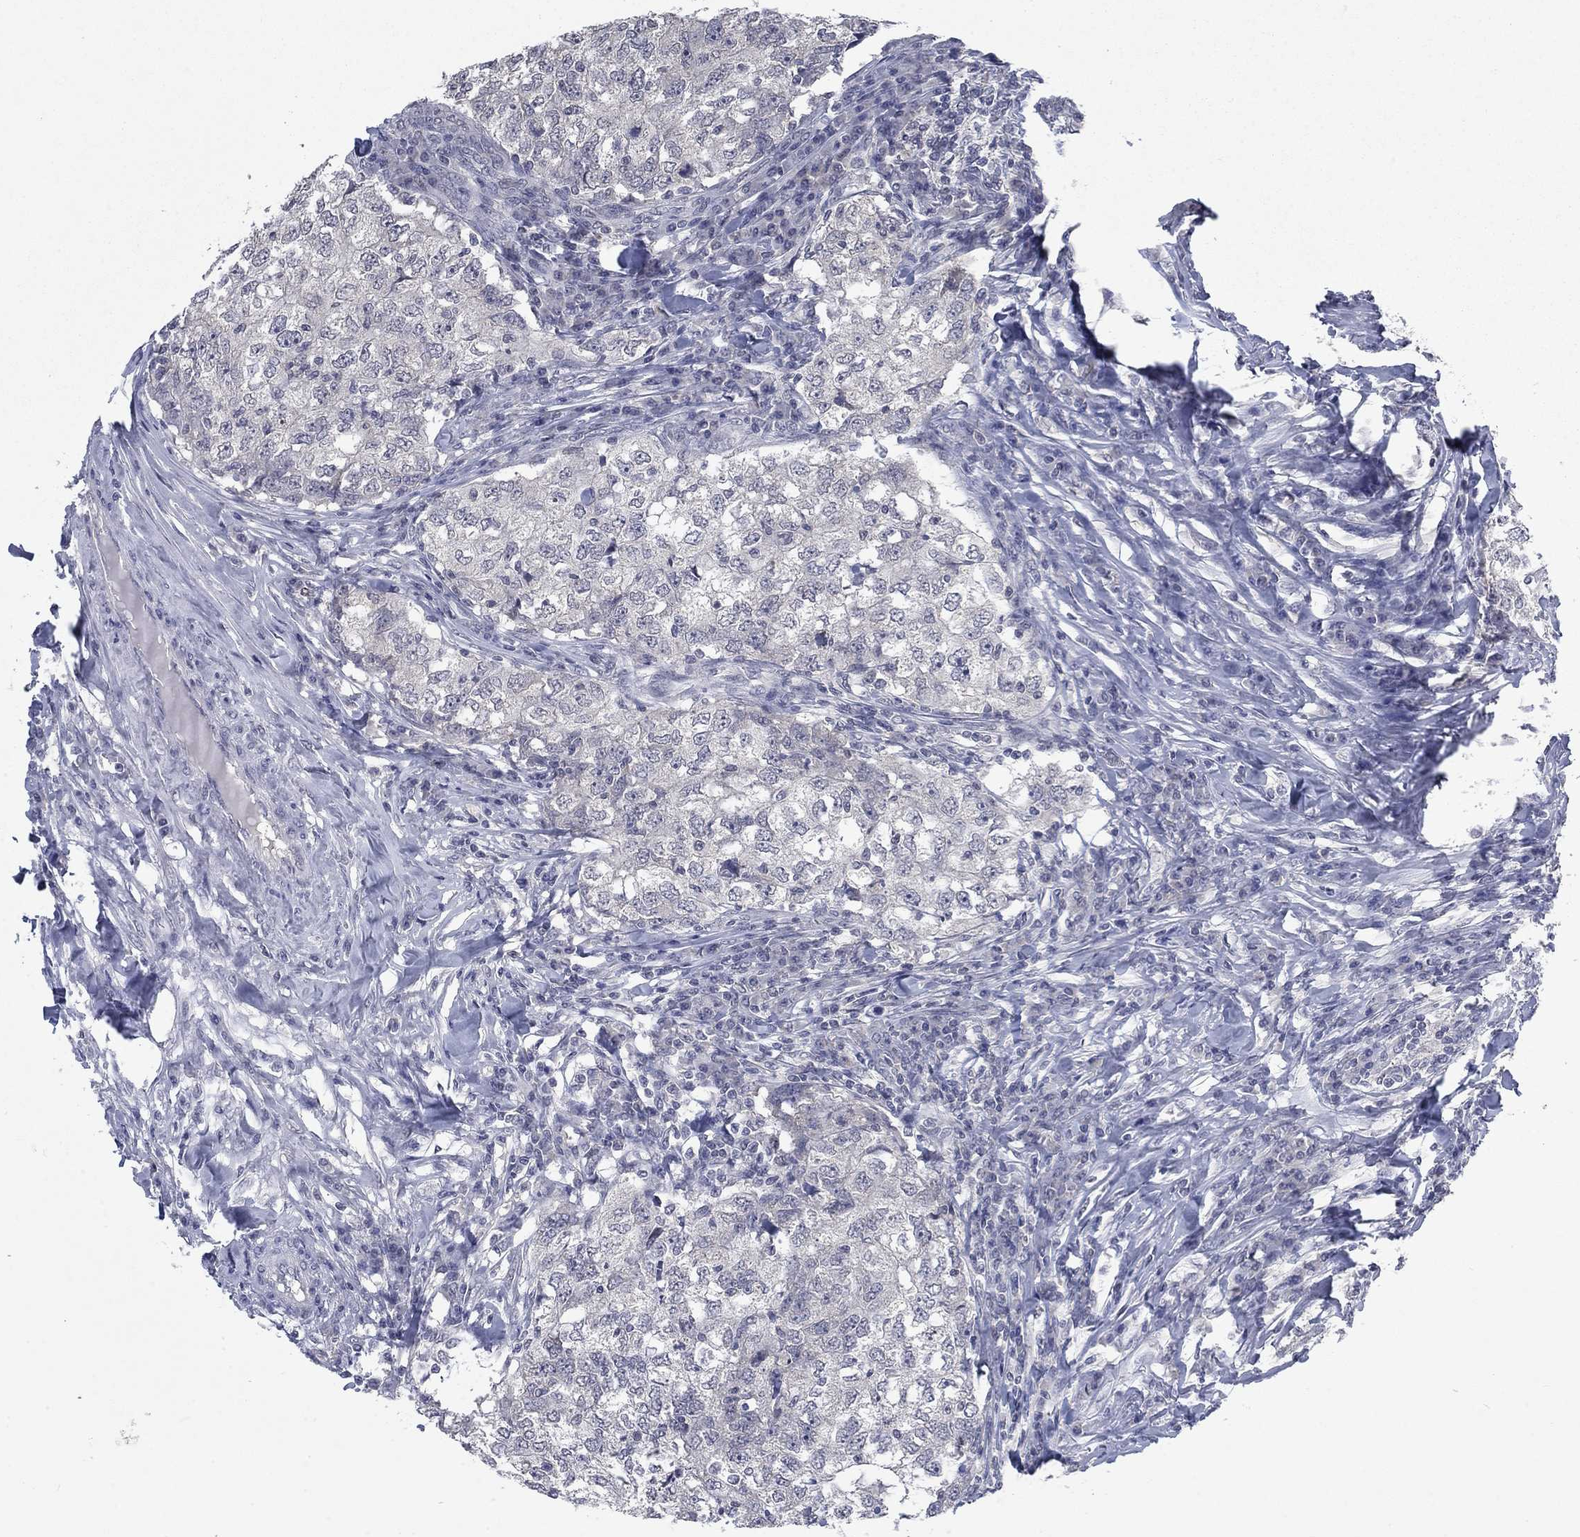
{"staining": {"intensity": "negative", "quantity": "none", "location": "none"}, "tissue": "breast cancer", "cell_type": "Tumor cells", "image_type": "cancer", "snomed": [{"axis": "morphology", "description": "Duct carcinoma"}, {"axis": "topography", "description": "Breast"}], "caption": "Breast cancer stained for a protein using immunohistochemistry shows no positivity tumor cells.", "gene": "SPATA33", "patient": {"sex": "female", "age": 30}}